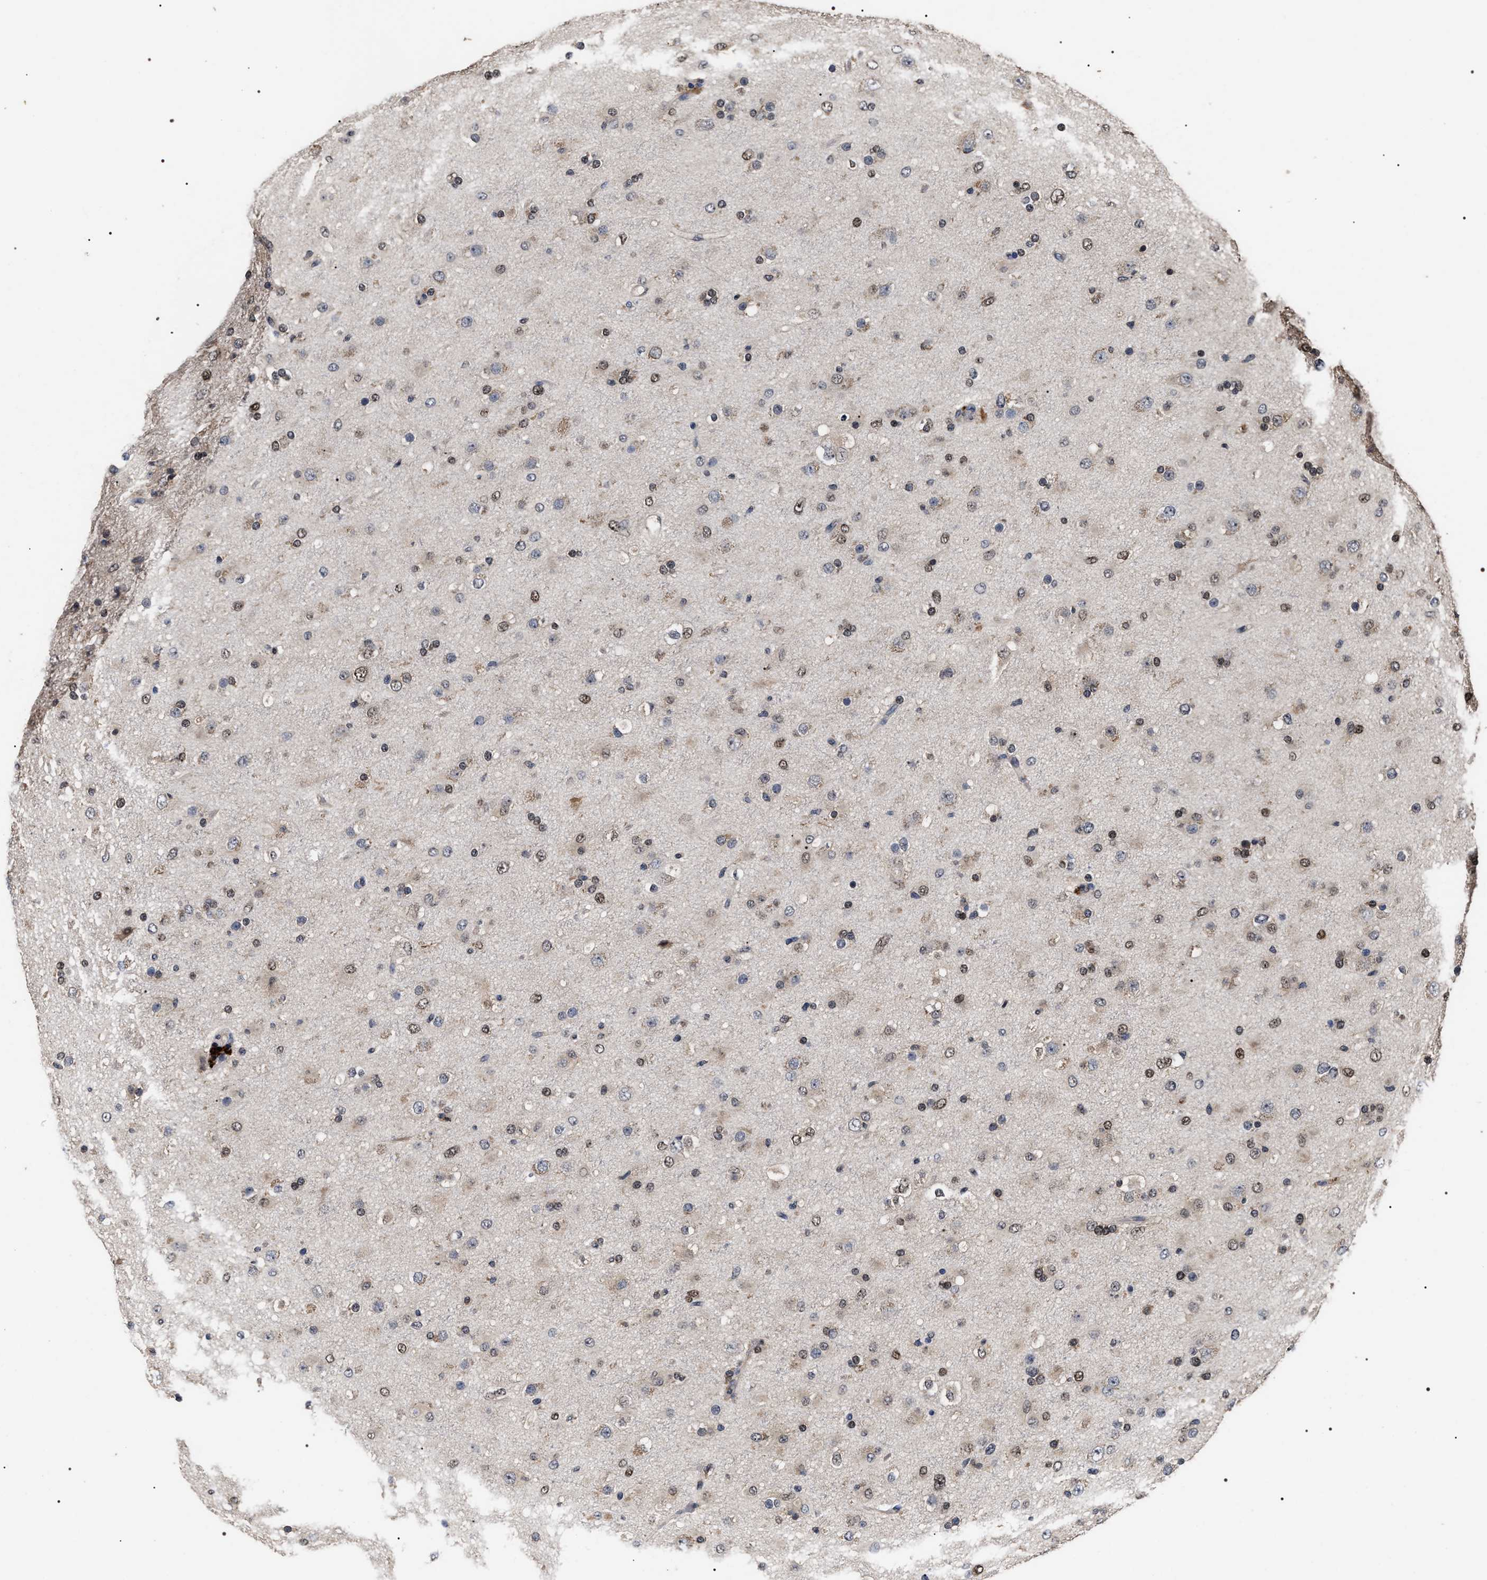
{"staining": {"intensity": "moderate", "quantity": ">75%", "location": "nuclear"}, "tissue": "glioma", "cell_type": "Tumor cells", "image_type": "cancer", "snomed": [{"axis": "morphology", "description": "Glioma, malignant, Low grade"}, {"axis": "topography", "description": "Brain"}], "caption": "IHC of human glioma displays medium levels of moderate nuclear positivity in about >75% of tumor cells. (IHC, brightfield microscopy, high magnification).", "gene": "UPF3A", "patient": {"sex": "male", "age": 65}}